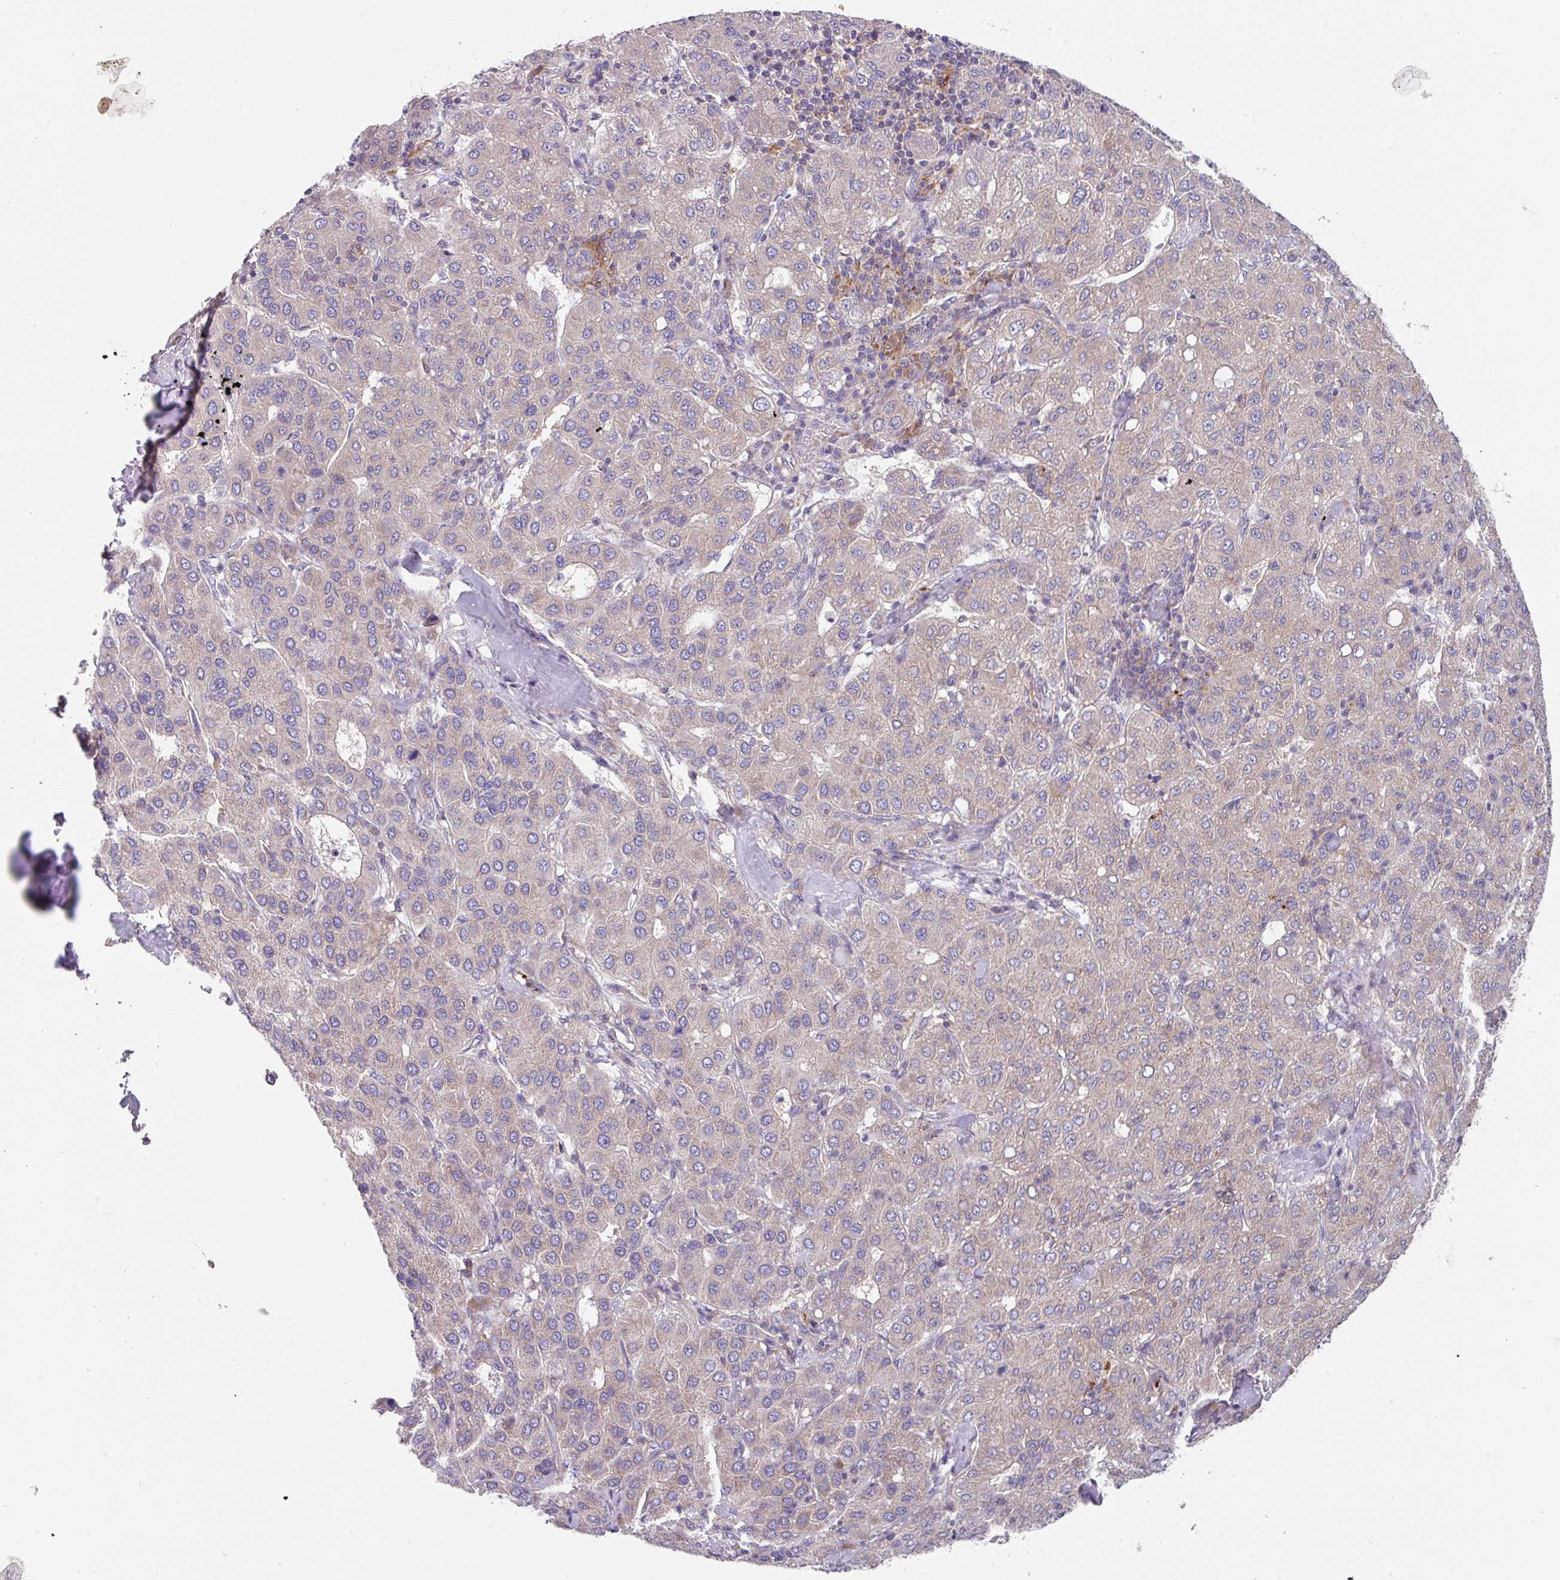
{"staining": {"intensity": "negative", "quantity": "none", "location": "none"}, "tissue": "liver cancer", "cell_type": "Tumor cells", "image_type": "cancer", "snomed": [{"axis": "morphology", "description": "Carcinoma, Hepatocellular, NOS"}, {"axis": "topography", "description": "Liver"}], "caption": "Protein analysis of hepatocellular carcinoma (liver) demonstrates no significant expression in tumor cells.", "gene": "EIF4B", "patient": {"sex": "male", "age": 65}}